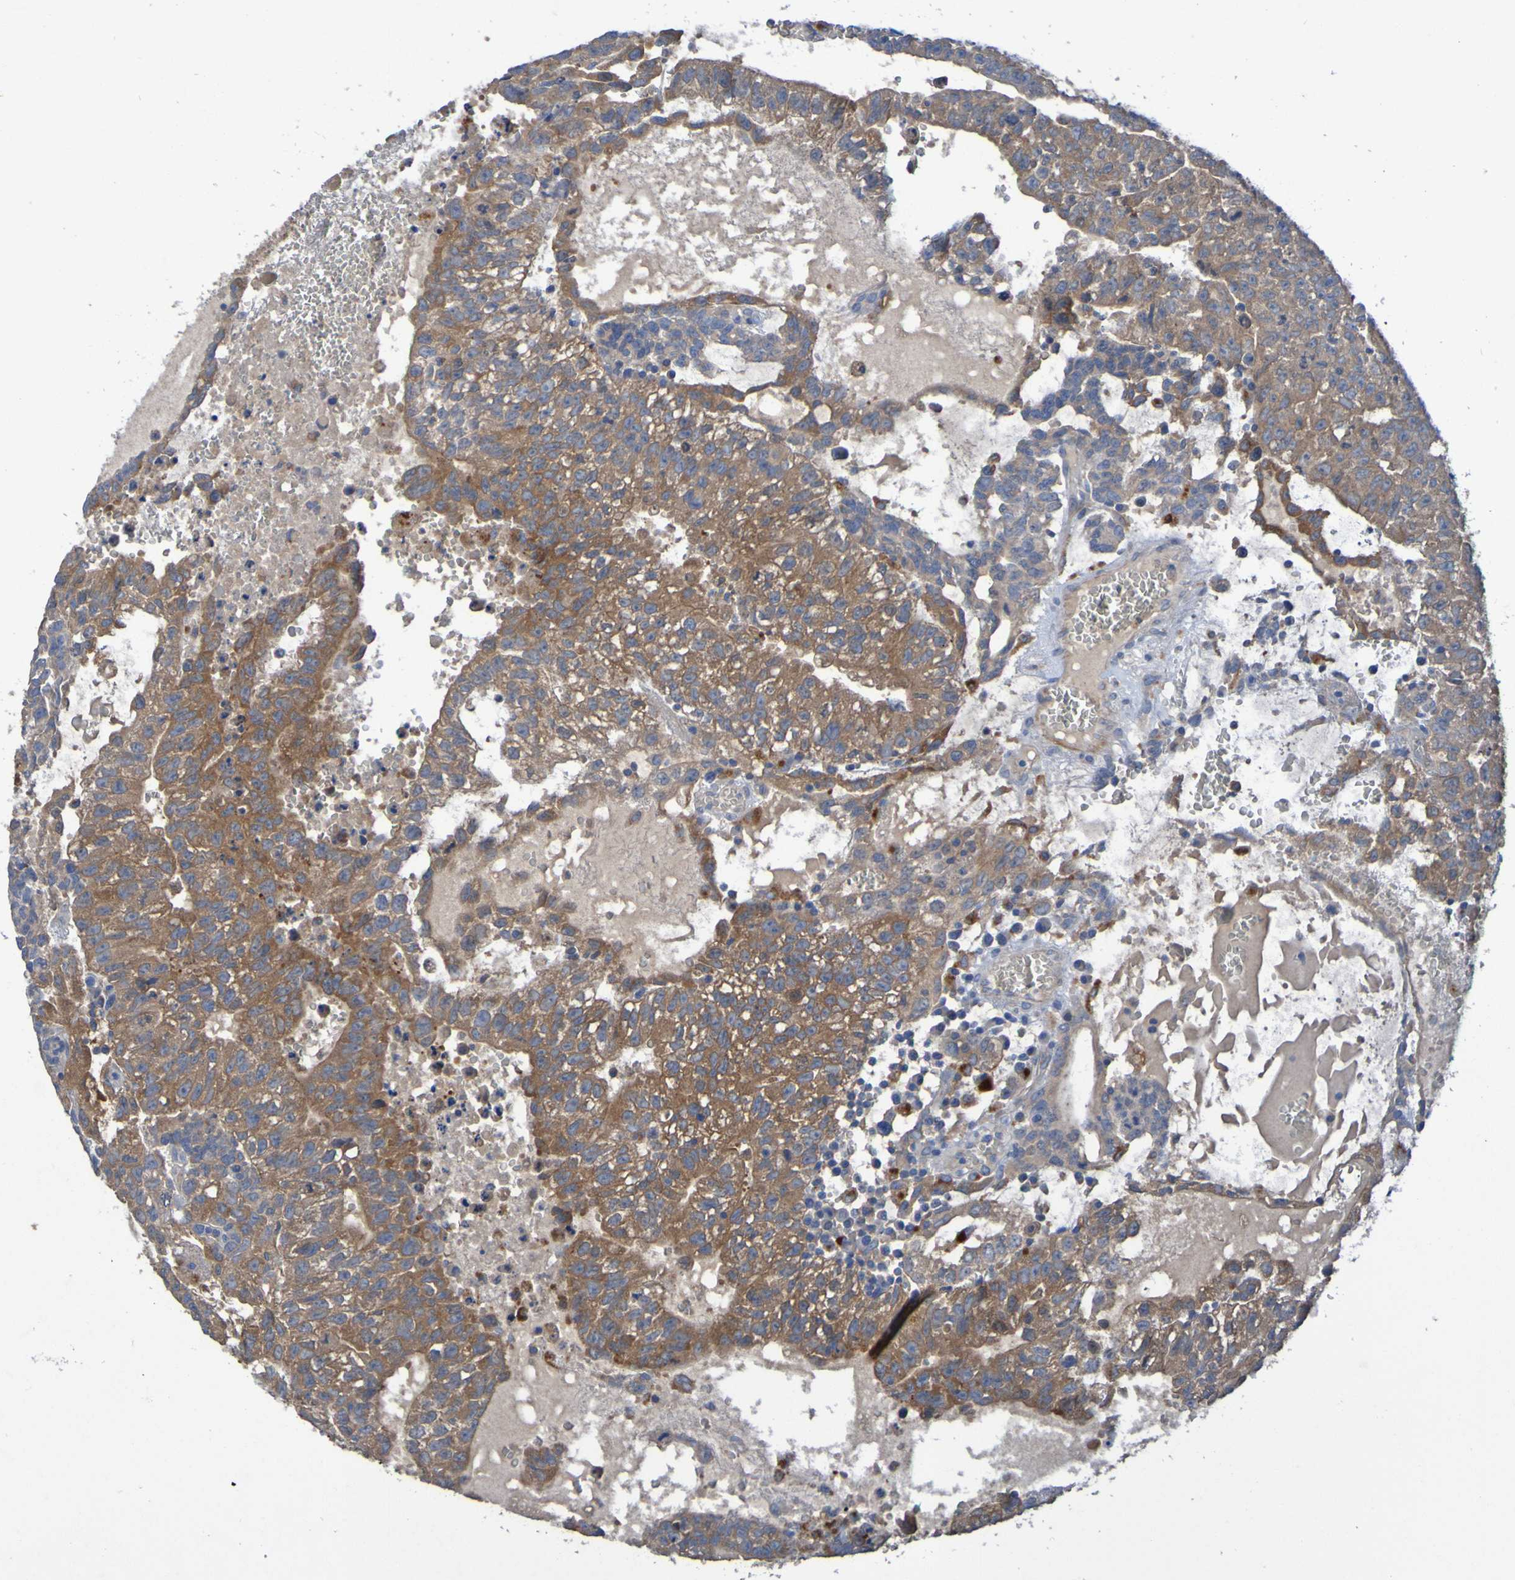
{"staining": {"intensity": "moderate", "quantity": ">75%", "location": "cytoplasmic/membranous"}, "tissue": "testis cancer", "cell_type": "Tumor cells", "image_type": "cancer", "snomed": [{"axis": "morphology", "description": "Seminoma, NOS"}, {"axis": "morphology", "description": "Carcinoma, Embryonal, NOS"}, {"axis": "topography", "description": "Testis"}], "caption": "Immunohistochemical staining of human testis embryonal carcinoma demonstrates medium levels of moderate cytoplasmic/membranous protein expression in approximately >75% of tumor cells.", "gene": "ARHGEF16", "patient": {"sex": "male", "age": 52}}